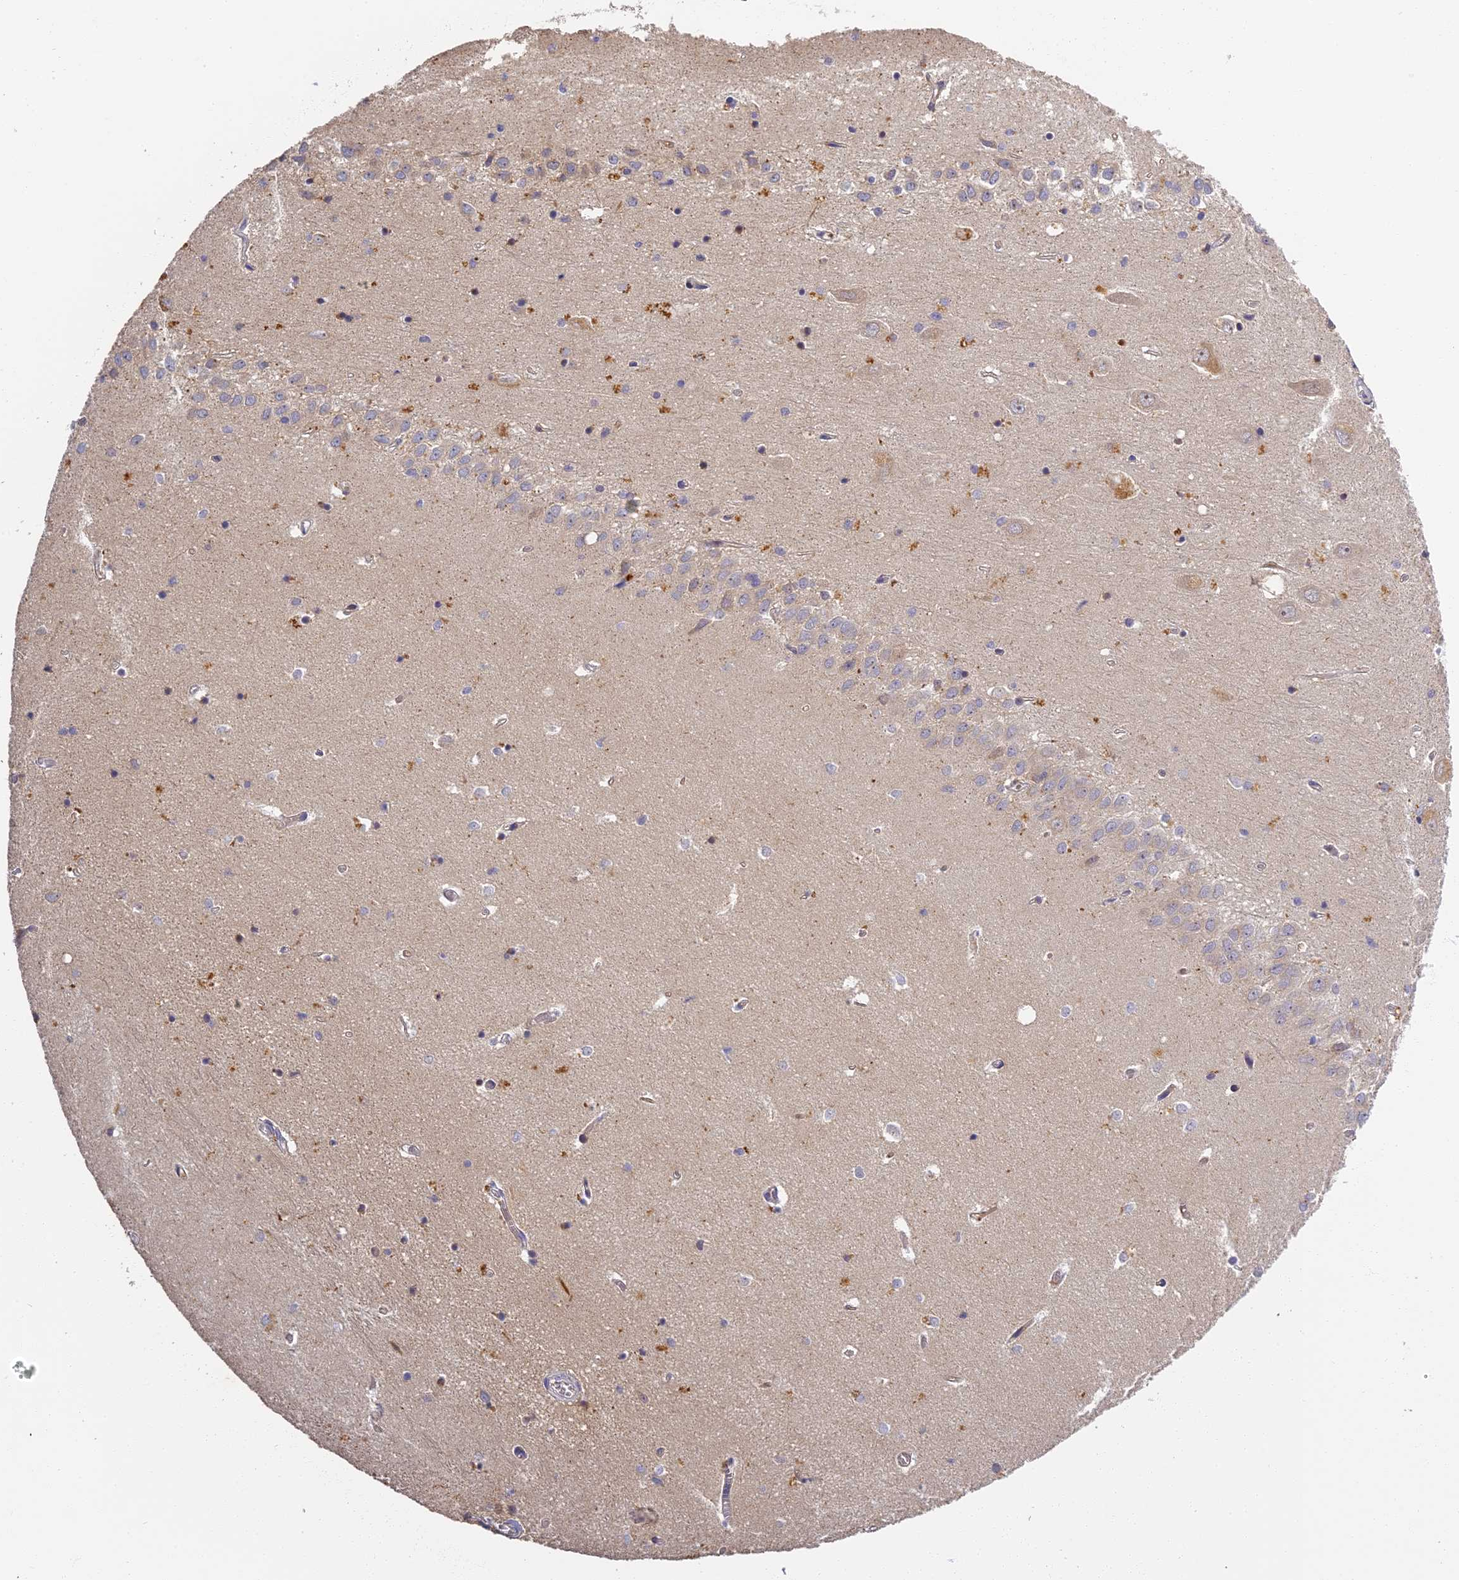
{"staining": {"intensity": "negative", "quantity": "none", "location": "none"}, "tissue": "hippocampus", "cell_type": "Glial cells", "image_type": "normal", "snomed": [{"axis": "morphology", "description": "Normal tissue, NOS"}, {"axis": "topography", "description": "Hippocampus"}], "caption": "DAB immunohistochemical staining of normal human hippocampus exhibits no significant staining in glial cells.", "gene": "AP4E1", "patient": {"sex": "female", "age": 64}}